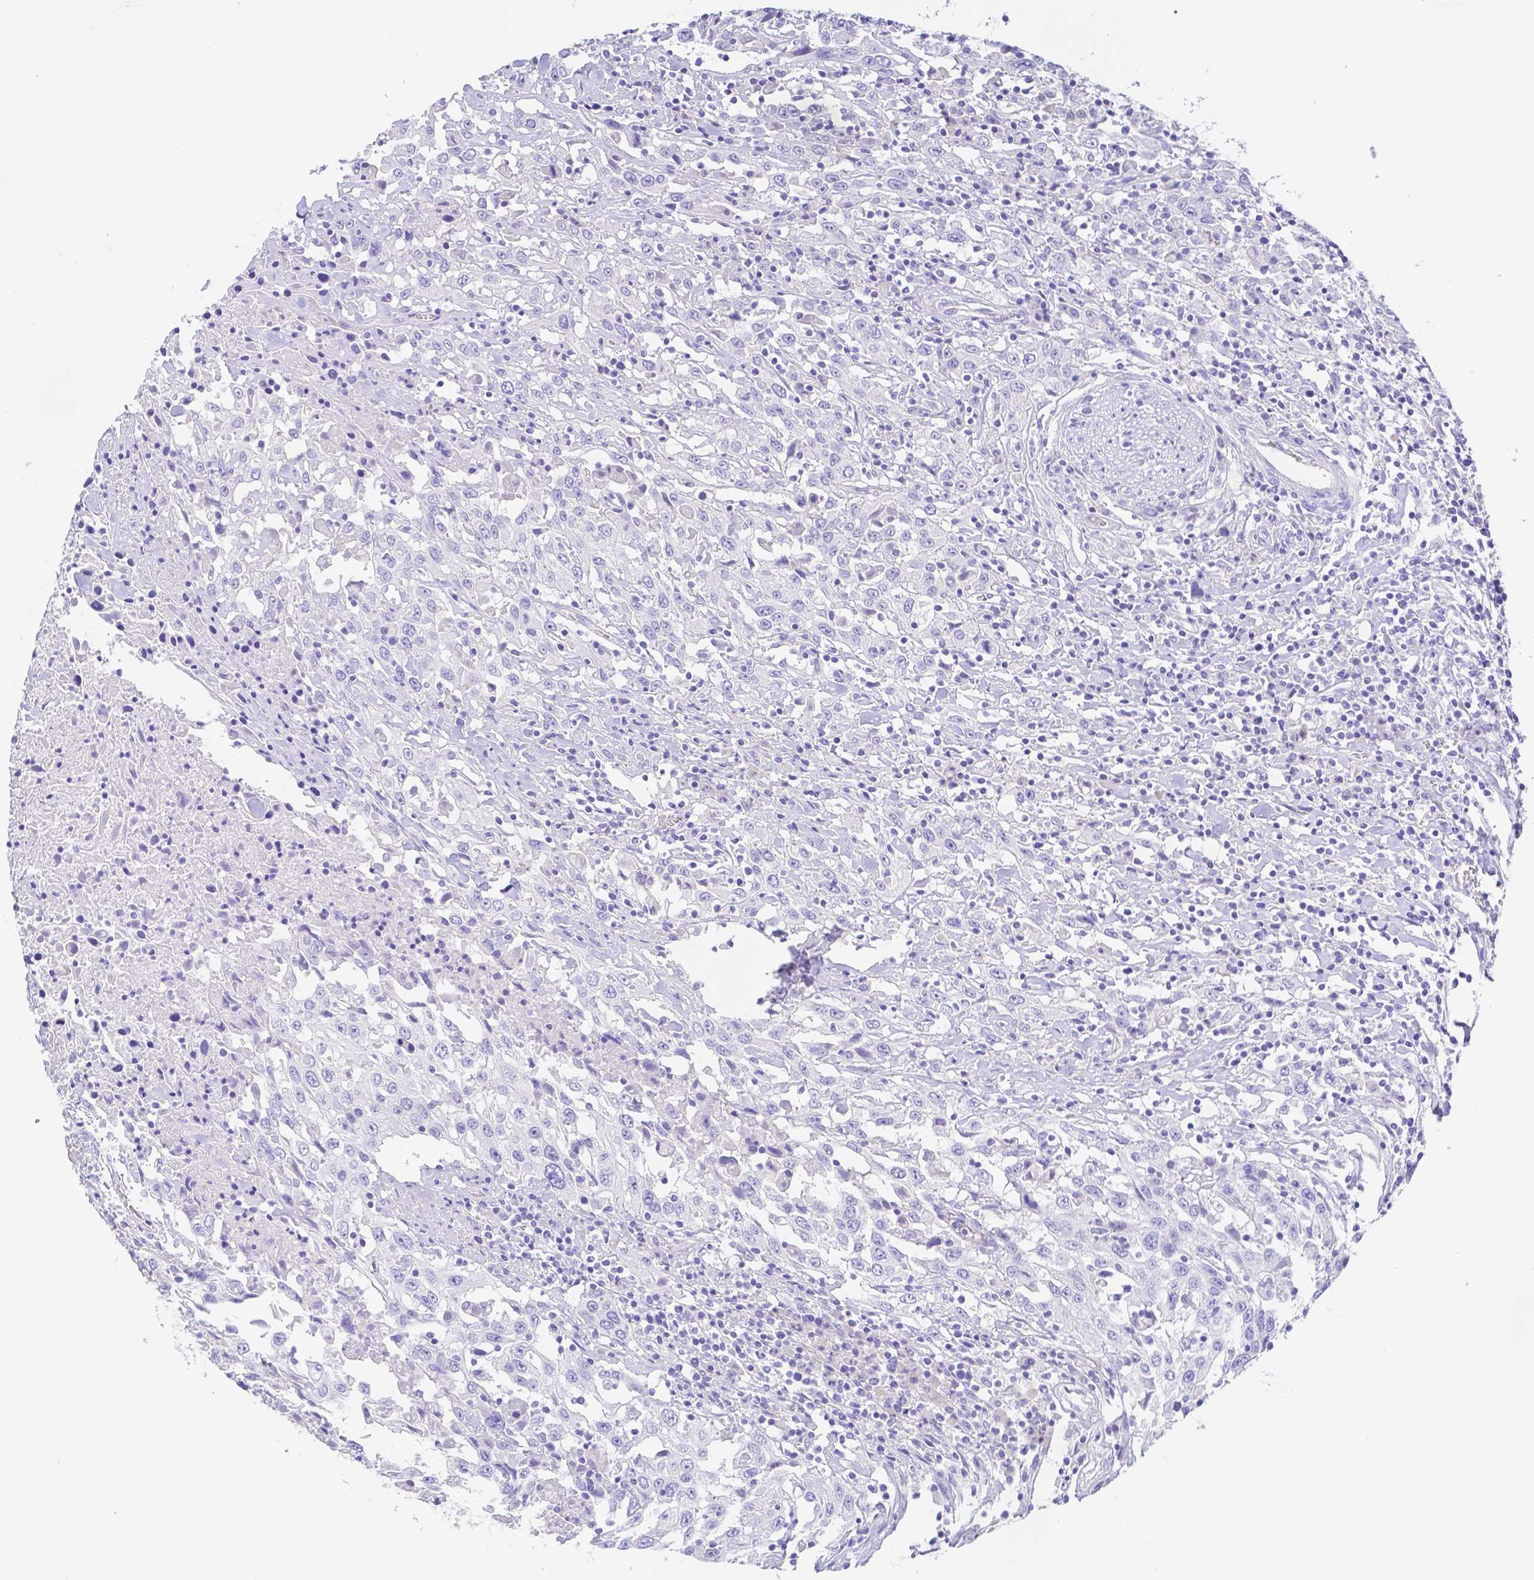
{"staining": {"intensity": "negative", "quantity": "none", "location": "none"}, "tissue": "urothelial cancer", "cell_type": "Tumor cells", "image_type": "cancer", "snomed": [{"axis": "morphology", "description": "Urothelial carcinoma, High grade"}, {"axis": "topography", "description": "Urinary bladder"}], "caption": "Tumor cells are negative for brown protein staining in urothelial cancer. (DAB immunohistochemistry (IHC) visualized using brightfield microscopy, high magnification).", "gene": "ZG16B", "patient": {"sex": "male", "age": 61}}